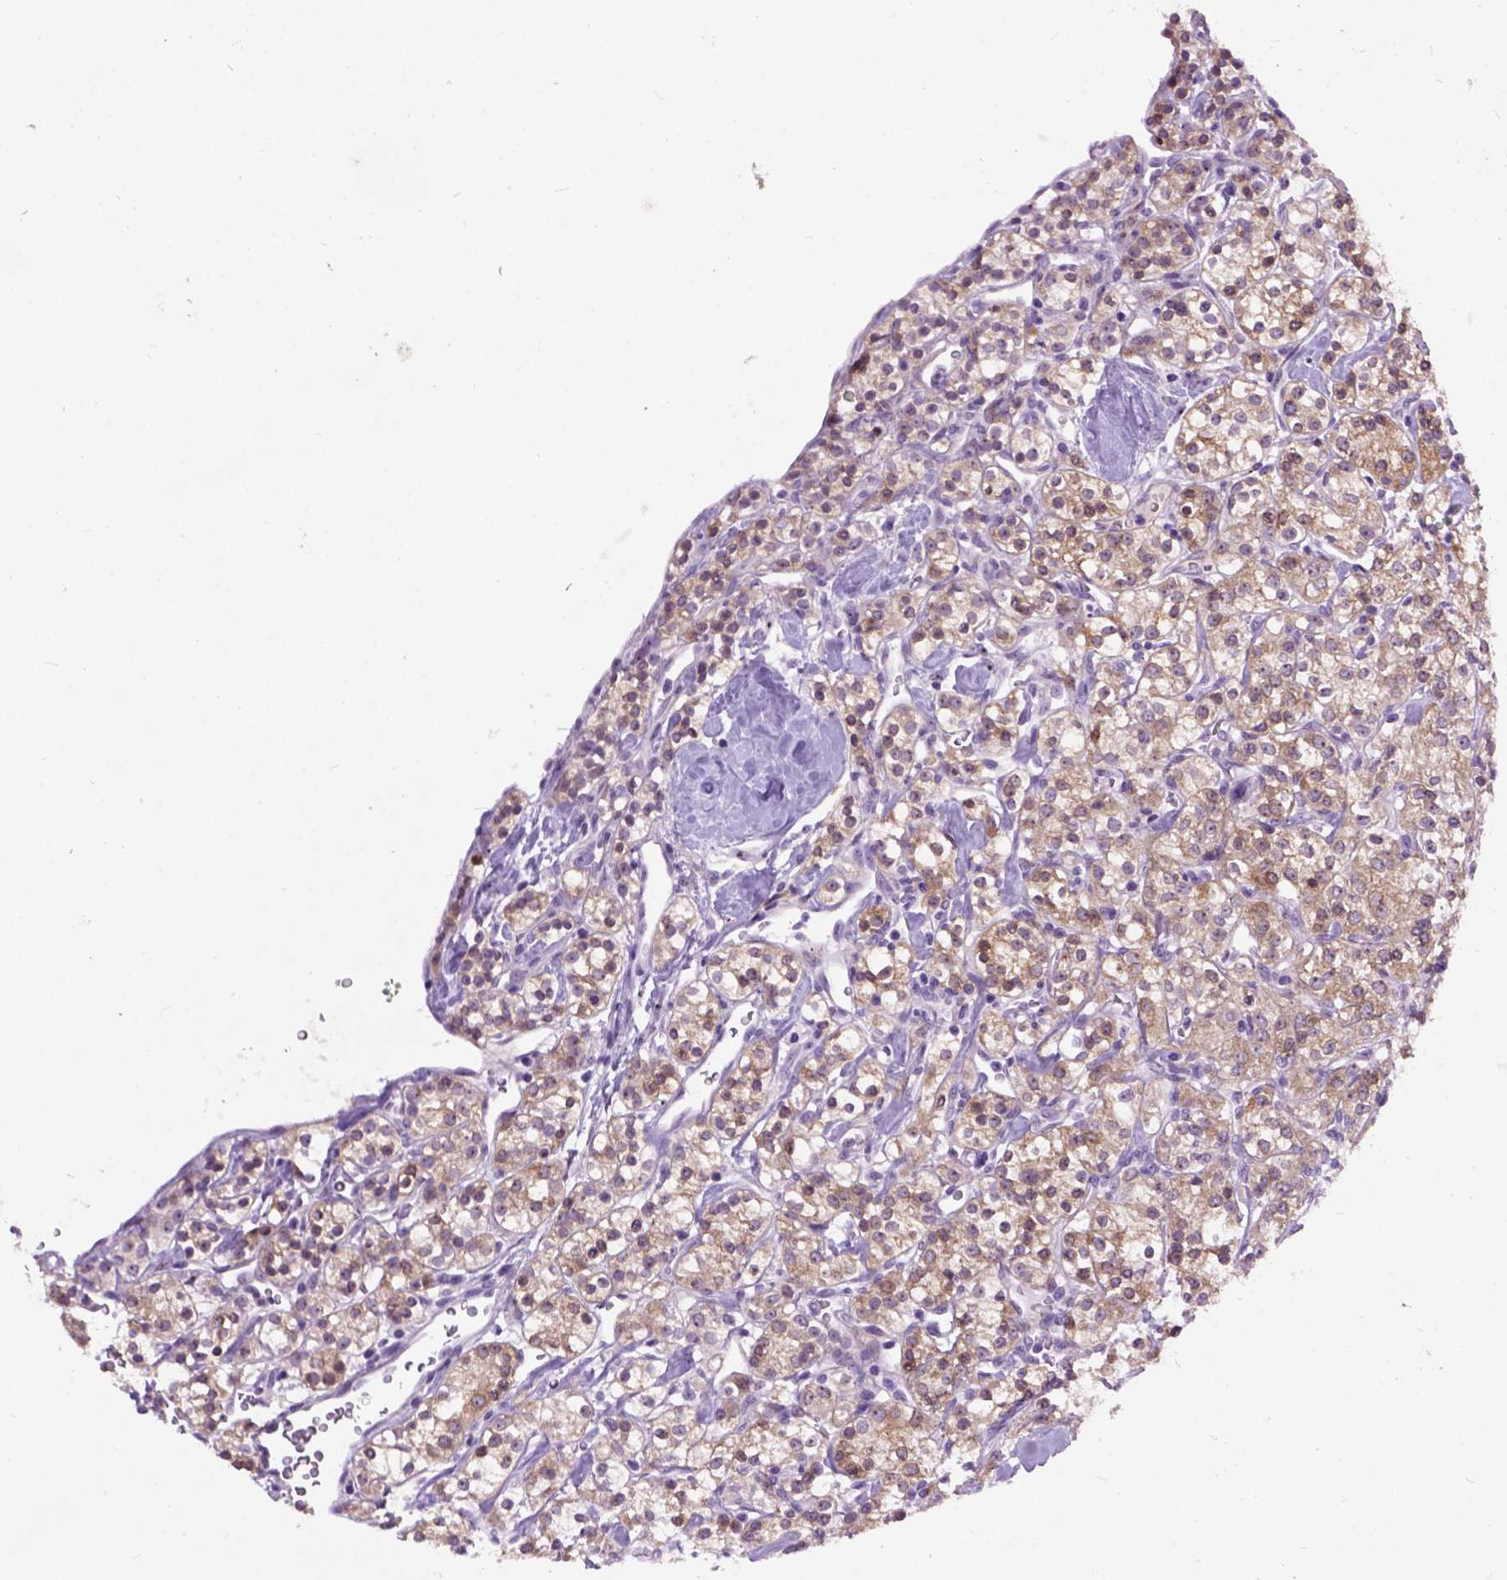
{"staining": {"intensity": "moderate", "quantity": ">75%", "location": "cytoplasmic/membranous"}, "tissue": "renal cancer", "cell_type": "Tumor cells", "image_type": "cancer", "snomed": [{"axis": "morphology", "description": "Adenocarcinoma, NOS"}, {"axis": "topography", "description": "Kidney"}], "caption": "Moderate cytoplasmic/membranous protein staining is seen in about >75% of tumor cells in renal adenocarcinoma.", "gene": "MAPT", "patient": {"sex": "male", "age": 77}}